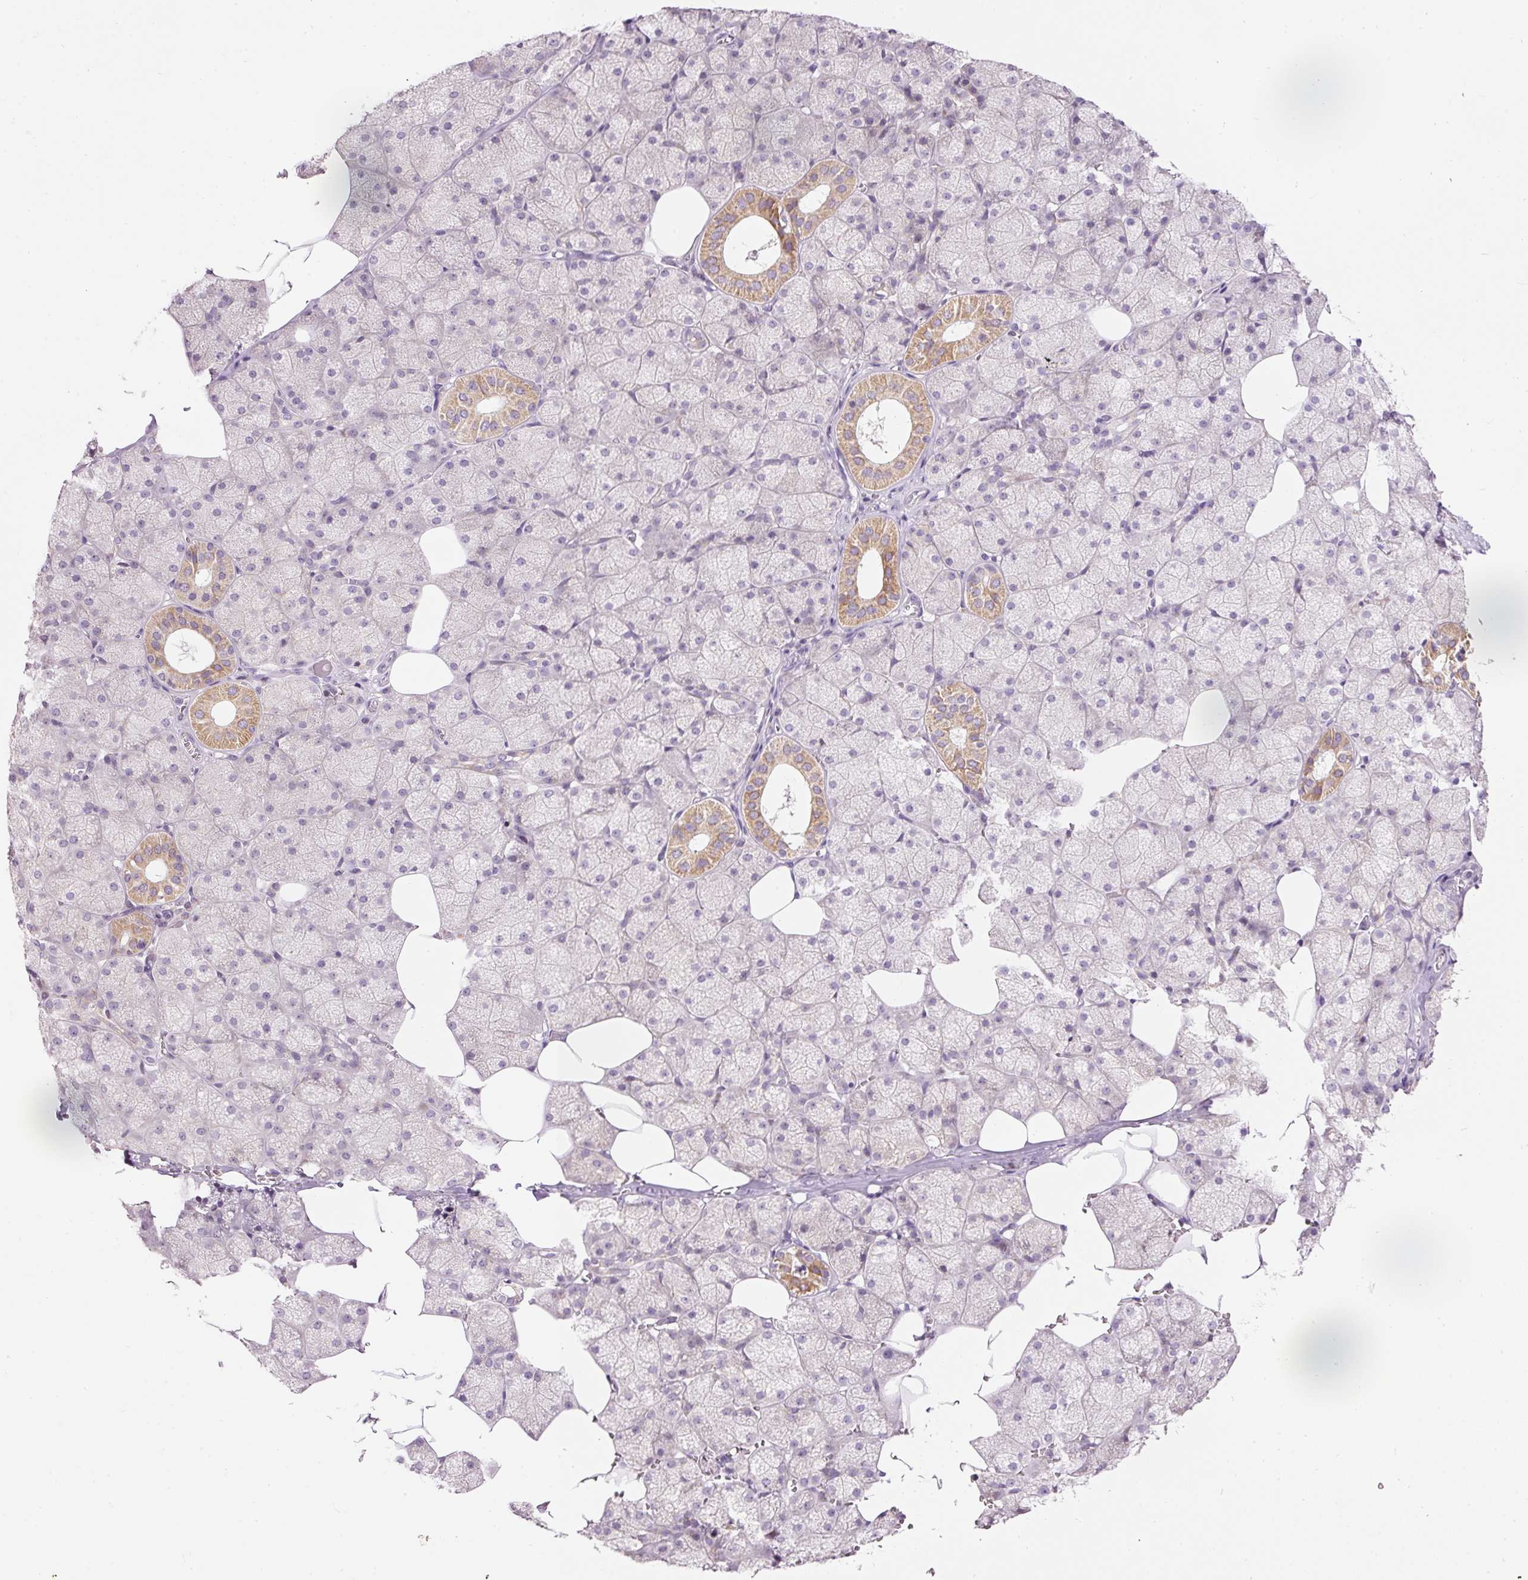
{"staining": {"intensity": "moderate", "quantity": "25%-75%", "location": "cytoplasmic/membranous"}, "tissue": "salivary gland", "cell_type": "Glandular cells", "image_type": "normal", "snomed": [{"axis": "morphology", "description": "Normal tissue, NOS"}, {"axis": "topography", "description": "Salivary gland"}, {"axis": "topography", "description": "Peripheral nerve tissue"}], "caption": "Immunohistochemistry (IHC) staining of normal salivary gland, which displays medium levels of moderate cytoplasmic/membranous expression in about 25%-75% of glandular cells indicating moderate cytoplasmic/membranous protein positivity. The staining was performed using DAB (brown) for protein detection and nuclei were counterstained in hematoxylin (blue).", "gene": "ABHD11", "patient": {"sex": "male", "age": 38}}